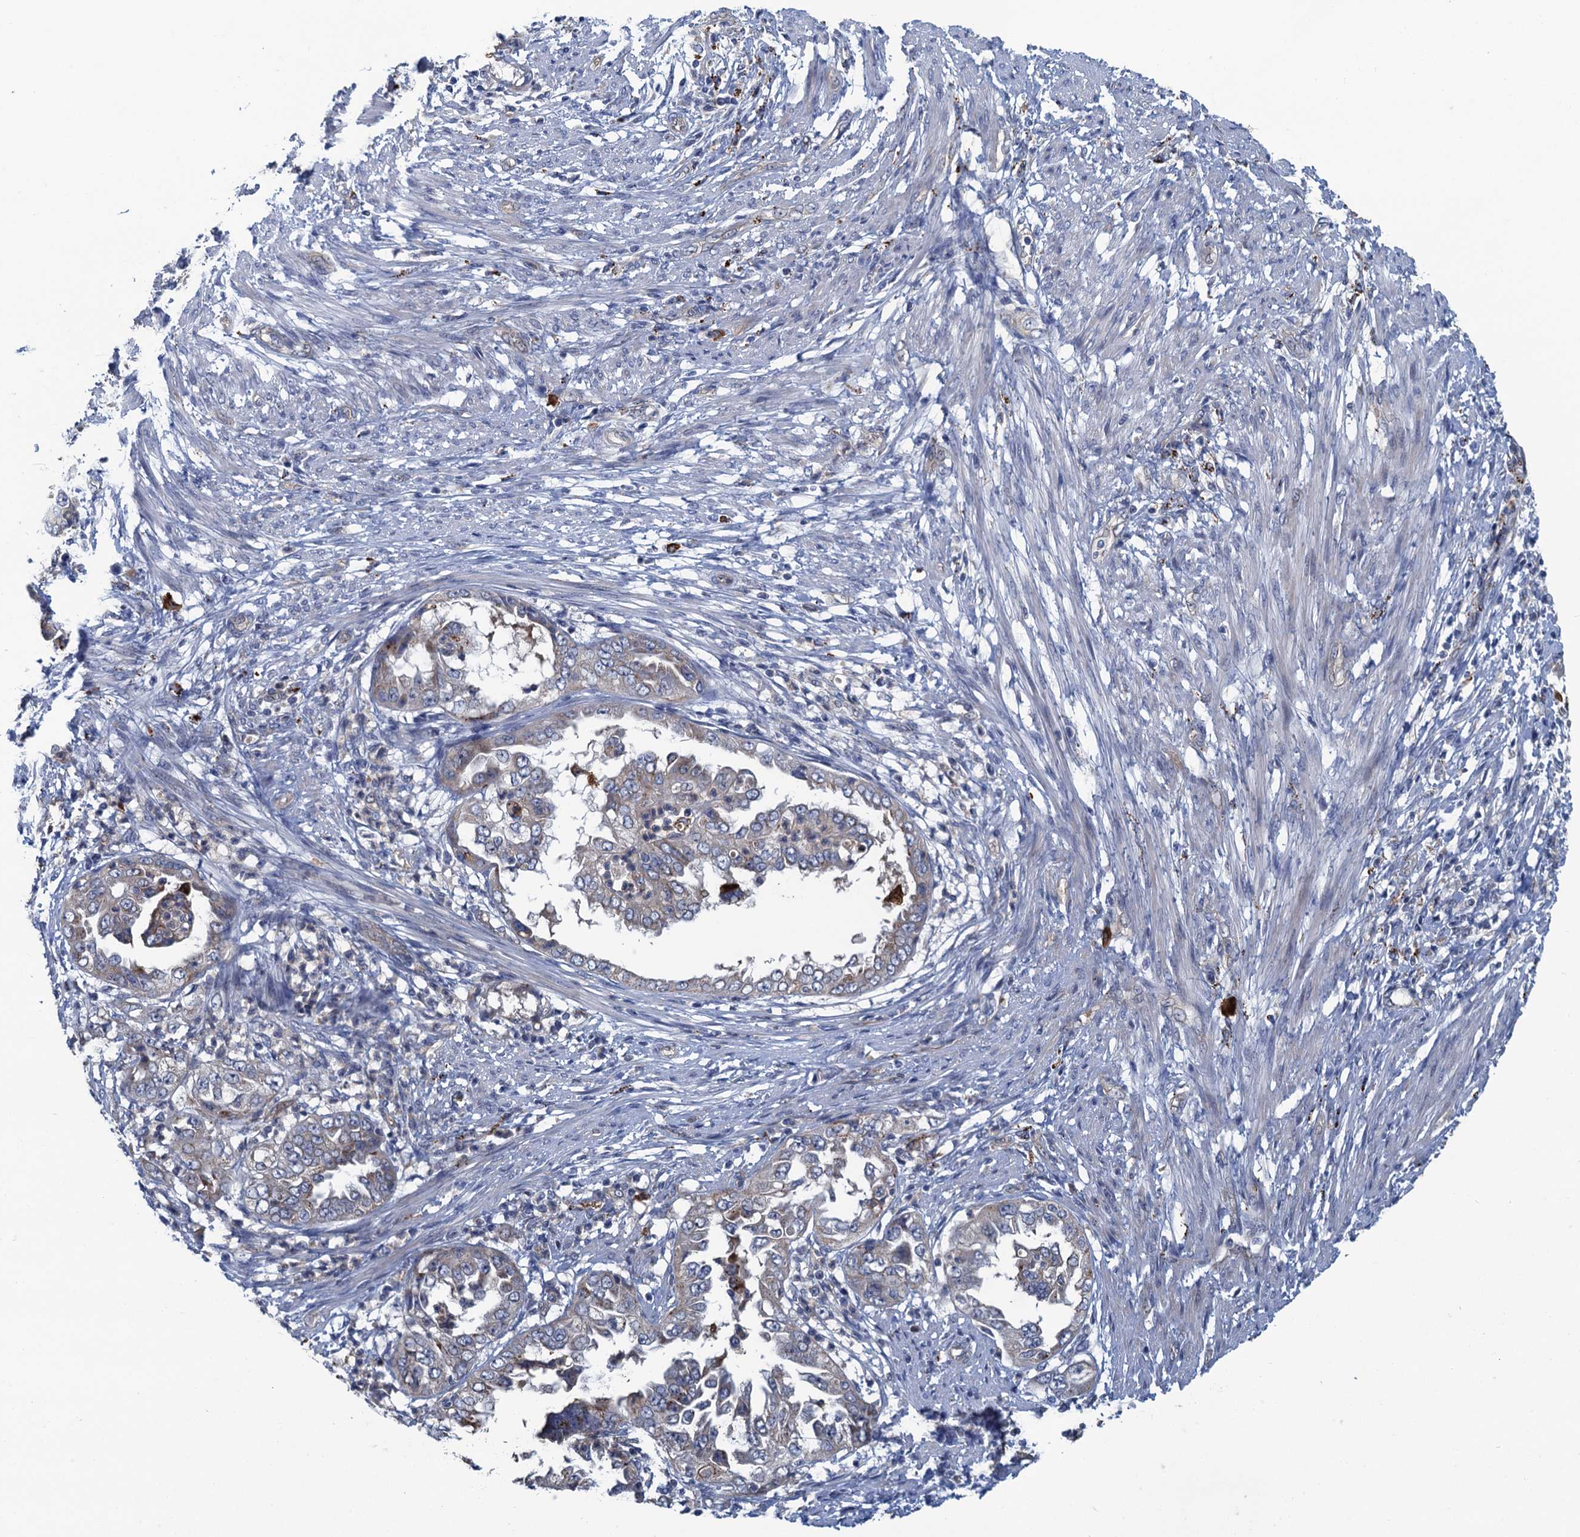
{"staining": {"intensity": "weak", "quantity": "<25%", "location": "cytoplasmic/membranous"}, "tissue": "endometrial cancer", "cell_type": "Tumor cells", "image_type": "cancer", "snomed": [{"axis": "morphology", "description": "Adenocarcinoma, NOS"}, {"axis": "topography", "description": "Endometrium"}], "caption": "The histopathology image reveals no staining of tumor cells in endometrial cancer.", "gene": "KBTBD8", "patient": {"sex": "female", "age": 85}}